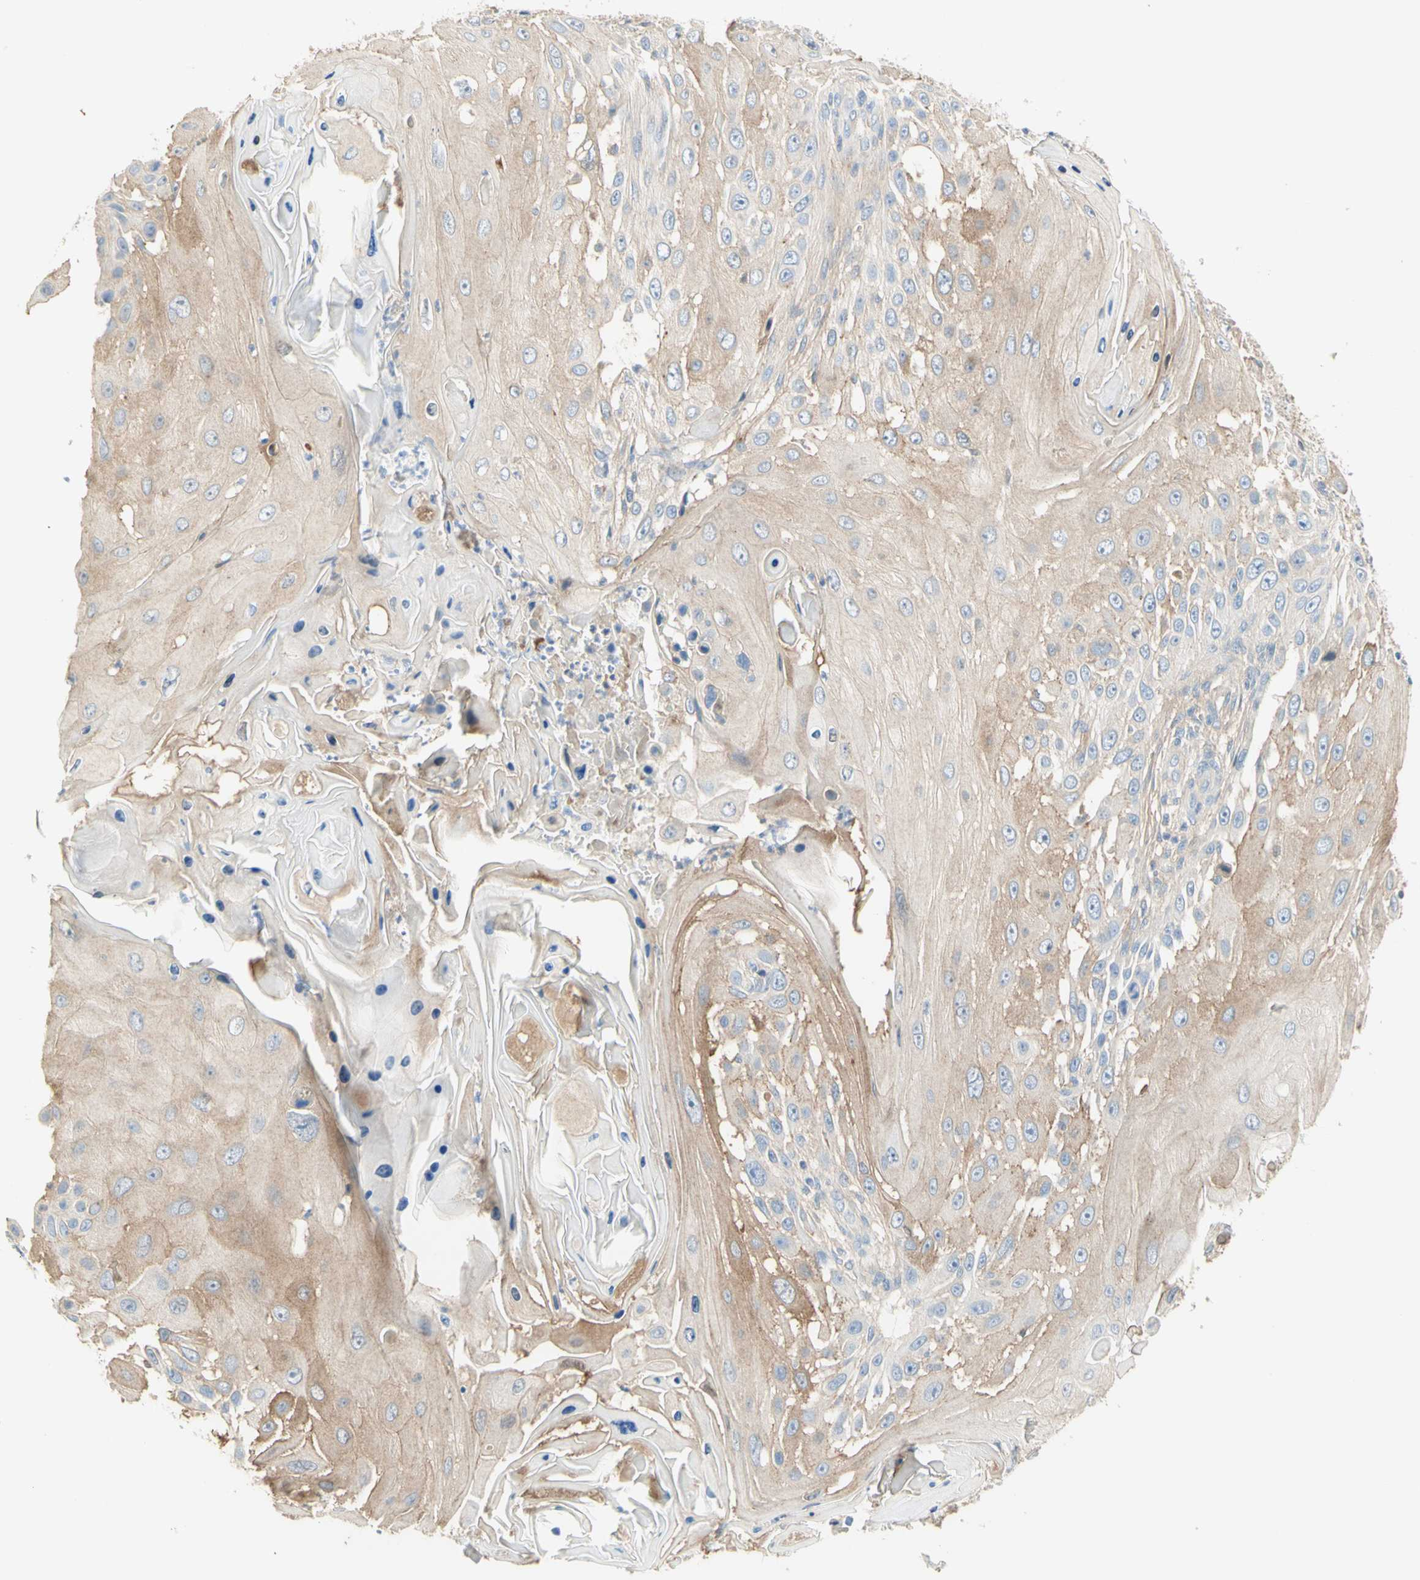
{"staining": {"intensity": "weak", "quantity": ">75%", "location": "cytoplasmic/membranous"}, "tissue": "skin cancer", "cell_type": "Tumor cells", "image_type": "cancer", "snomed": [{"axis": "morphology", "description": "Squamous cell carcinoma, NOS"}, {"axis": "topography", "description": "Skin"}], "caption": "There is low levels of weak cytoplasmic/membranous positivity in tumor cells of skin squamous cell carcinoma, as demonstrated by immunohistochemical staining (brown color).", "gene": "NECTIN4", "patient": {"sex": "female", "age": 44}}